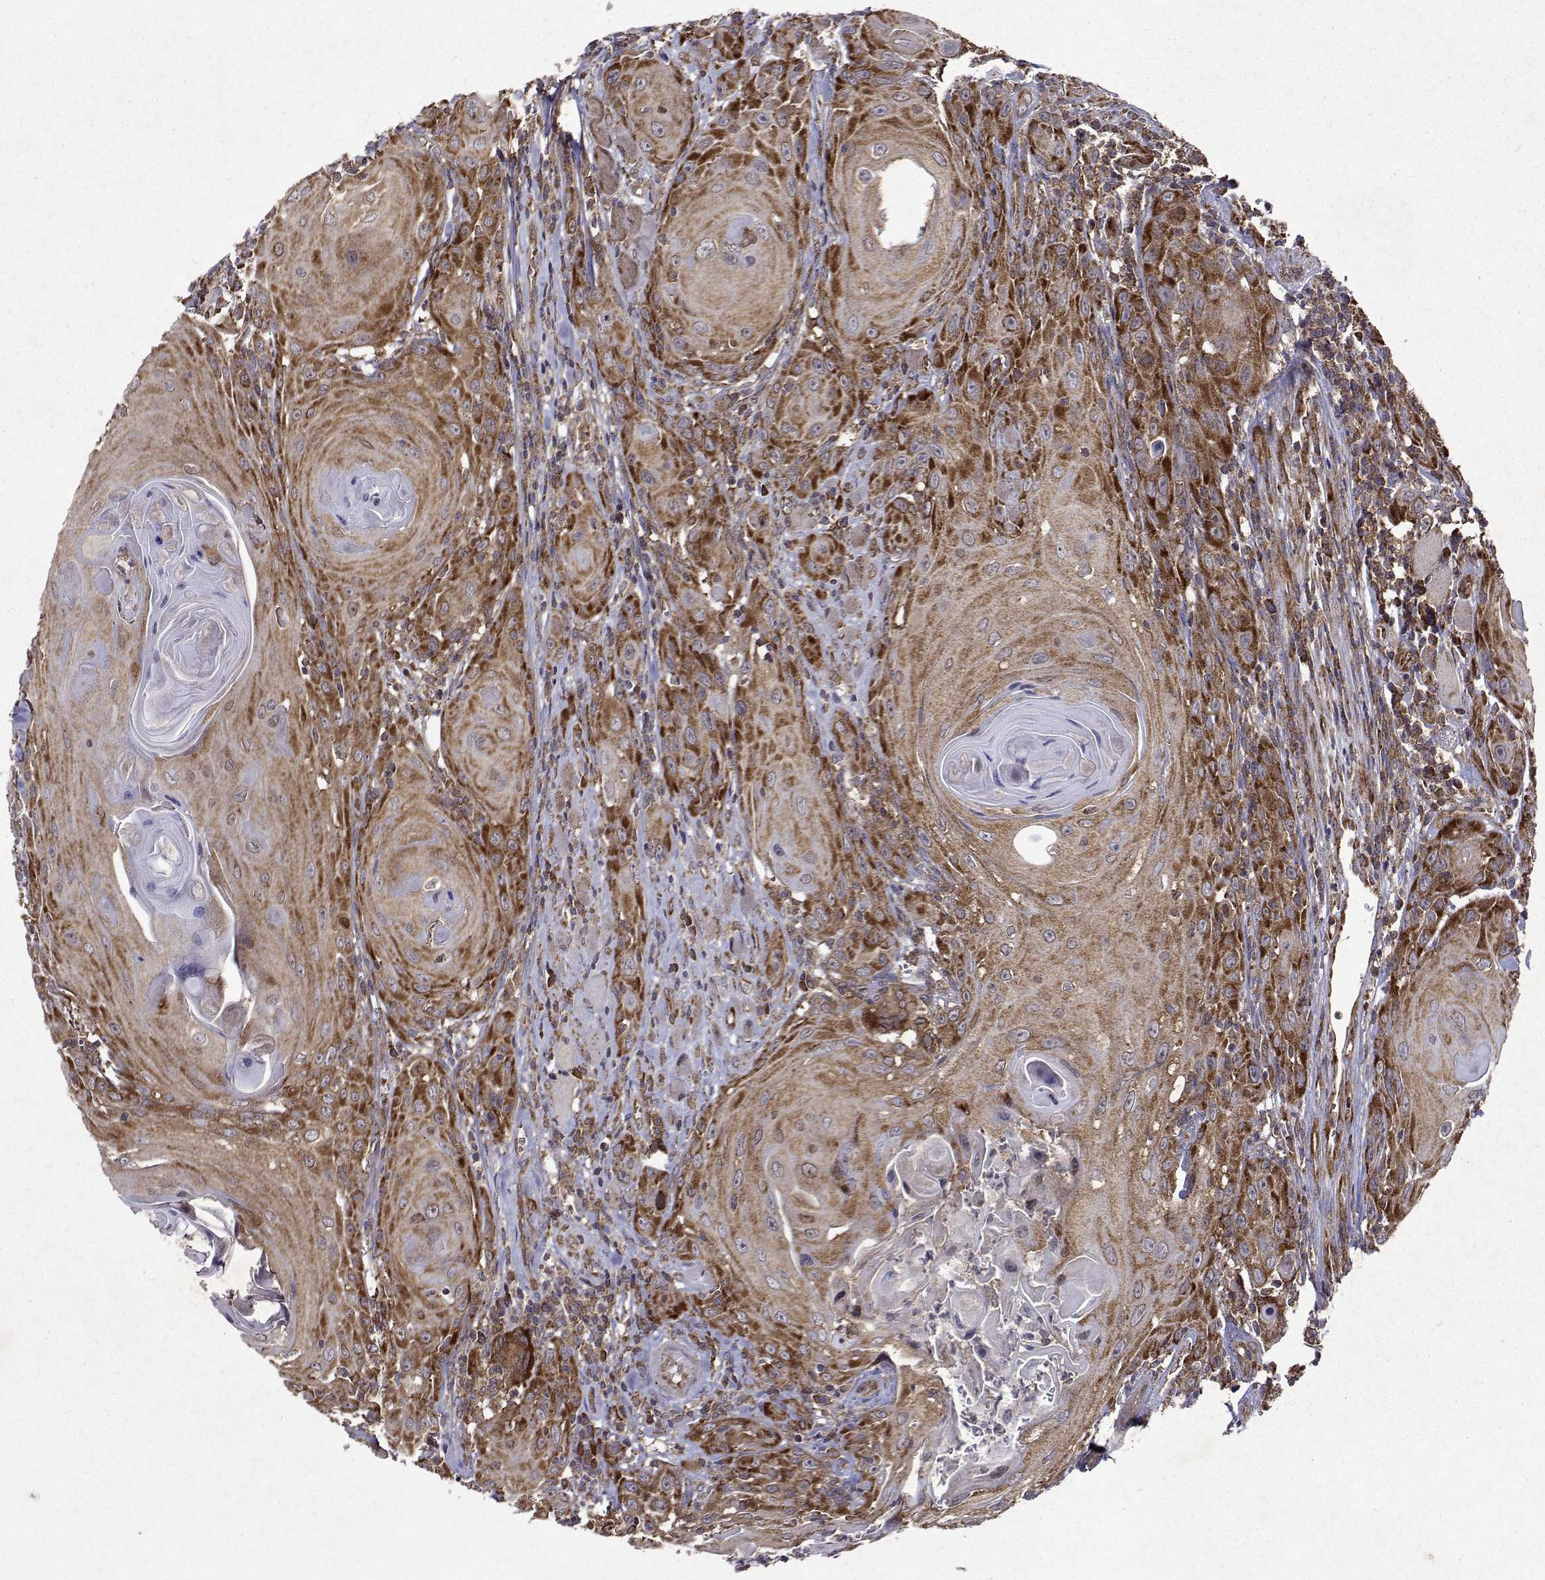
{"staining": {"intensity": "moderate", "quantity": ">75%", "location": "cytoplasmic/membranous"}, "tissue": "head and neck cancer", "cell_type": "Tumor cells", "image_type": "cancer", "snomed": [{"axis": "morphology", "description": "Squamous cell carcinoma, NOS"}, {"axis": "topography", "description": "Head-Neck"}], "caption": "Immunohistochemical staining of human squamous cell carcinoma (head and neck) reveals medium levels of moderate cytoplasmic/membranous protein staining in approximately >75% of tumor cells.", "gene": "TARBP2", "patient": {"sex": "female", "age": 80}}